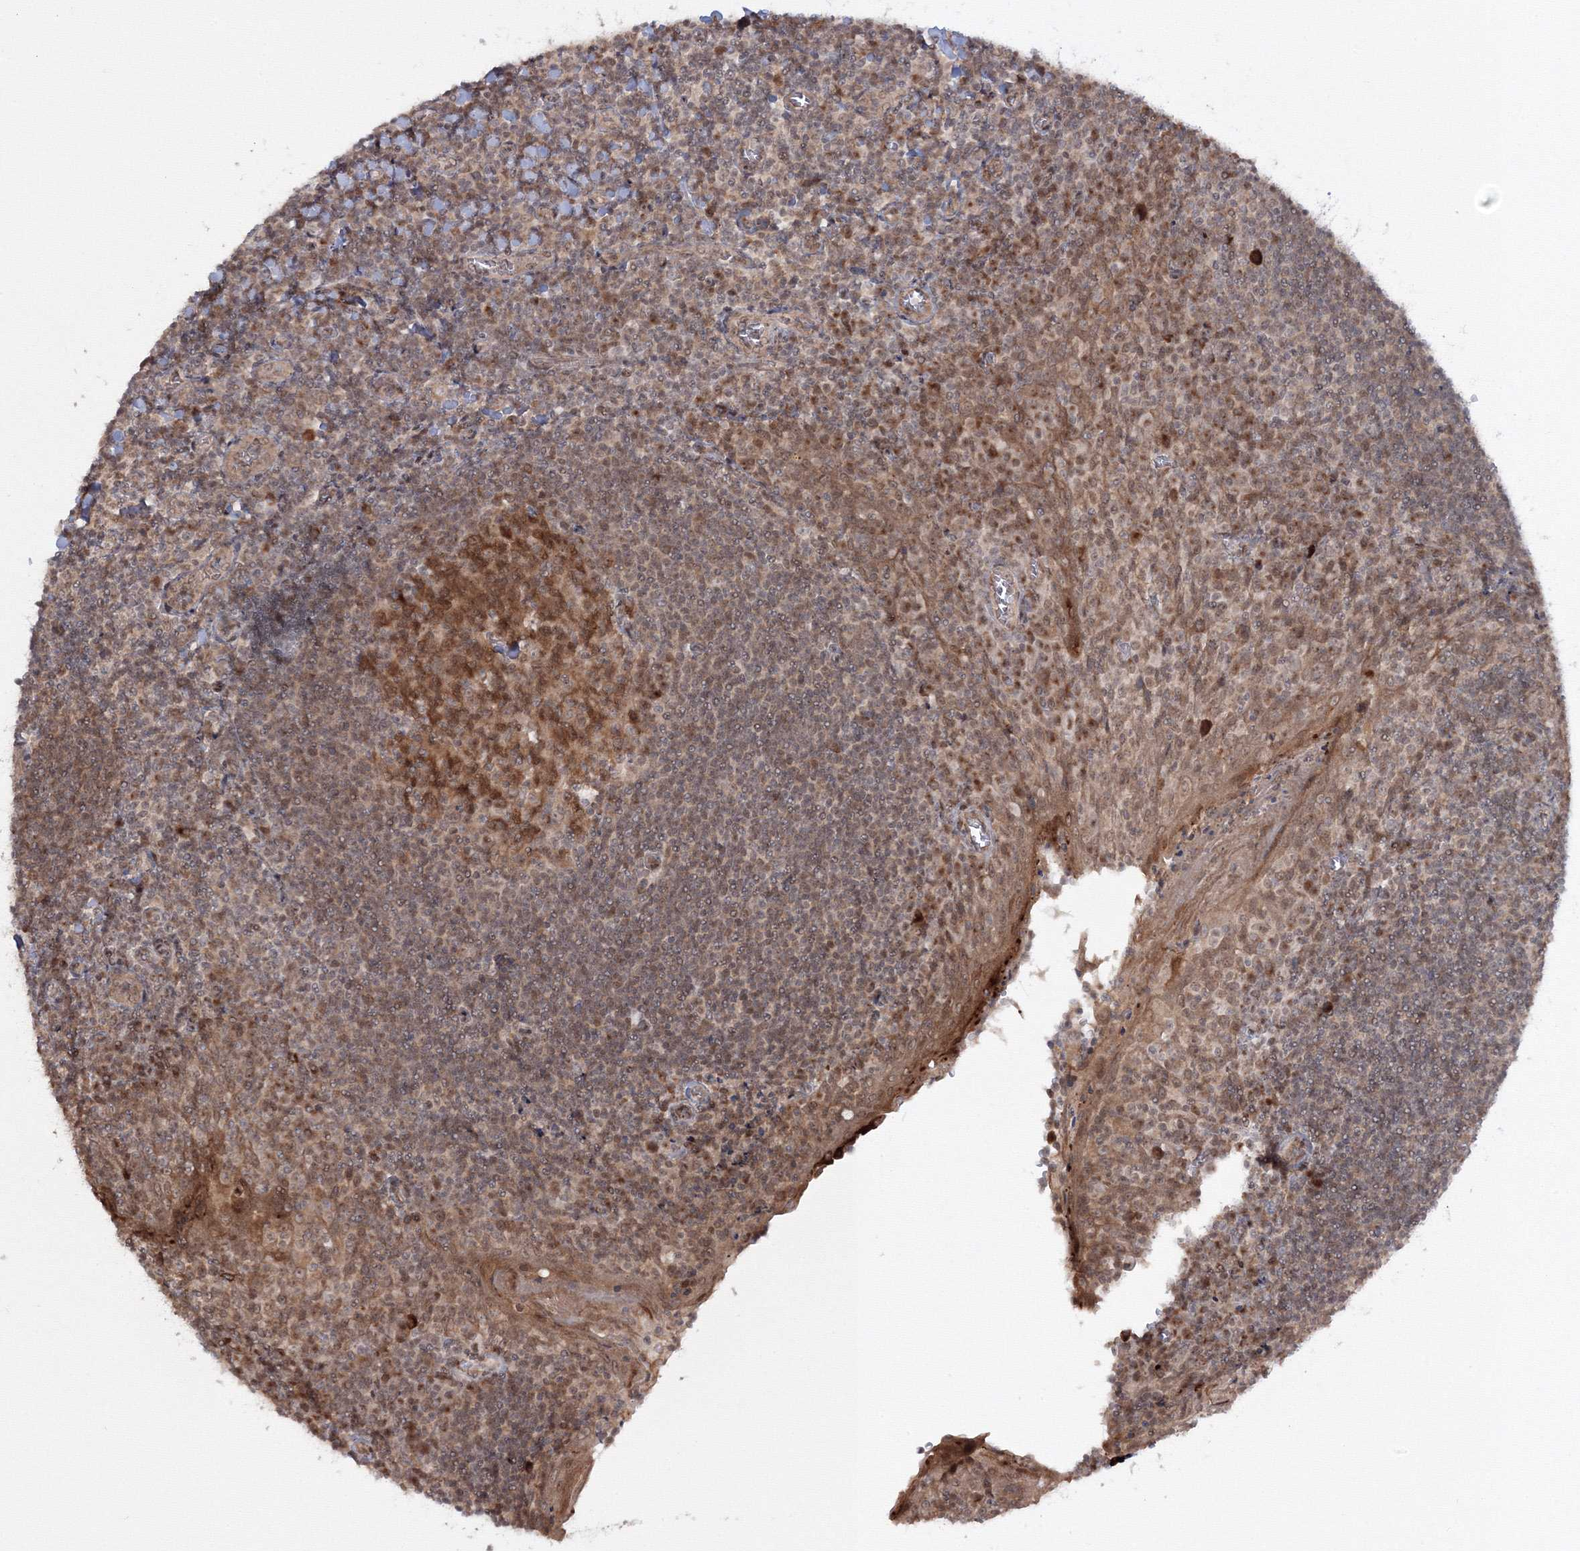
{"staining": {"intensity": "strong", "quantity": ">75%", "location": "cytoplasmic/membranous,nuclear"}, "tissue": "tonsil", "cell_type": "Germinal center cells", "image_type": "normal", "snomed": [{"axis": "morphology", "description": "Normal tissue, NOS"}, {"axis": "topography", "description": "Tonsil"}], "caption": "Tonsil stained with DAB IHC exhibits high levels of strong cytoplasmic/membranous,nuclear positivity in about >75% of germinal center cells. The staining was performed using DAB (3,3'-diaminobenzidine), with brown indicating positive protein expression. Nuclei are stained blue with hematoxylin.", "gene": "ZFAND6", "patient": {"sex": "male", "age": 27}}